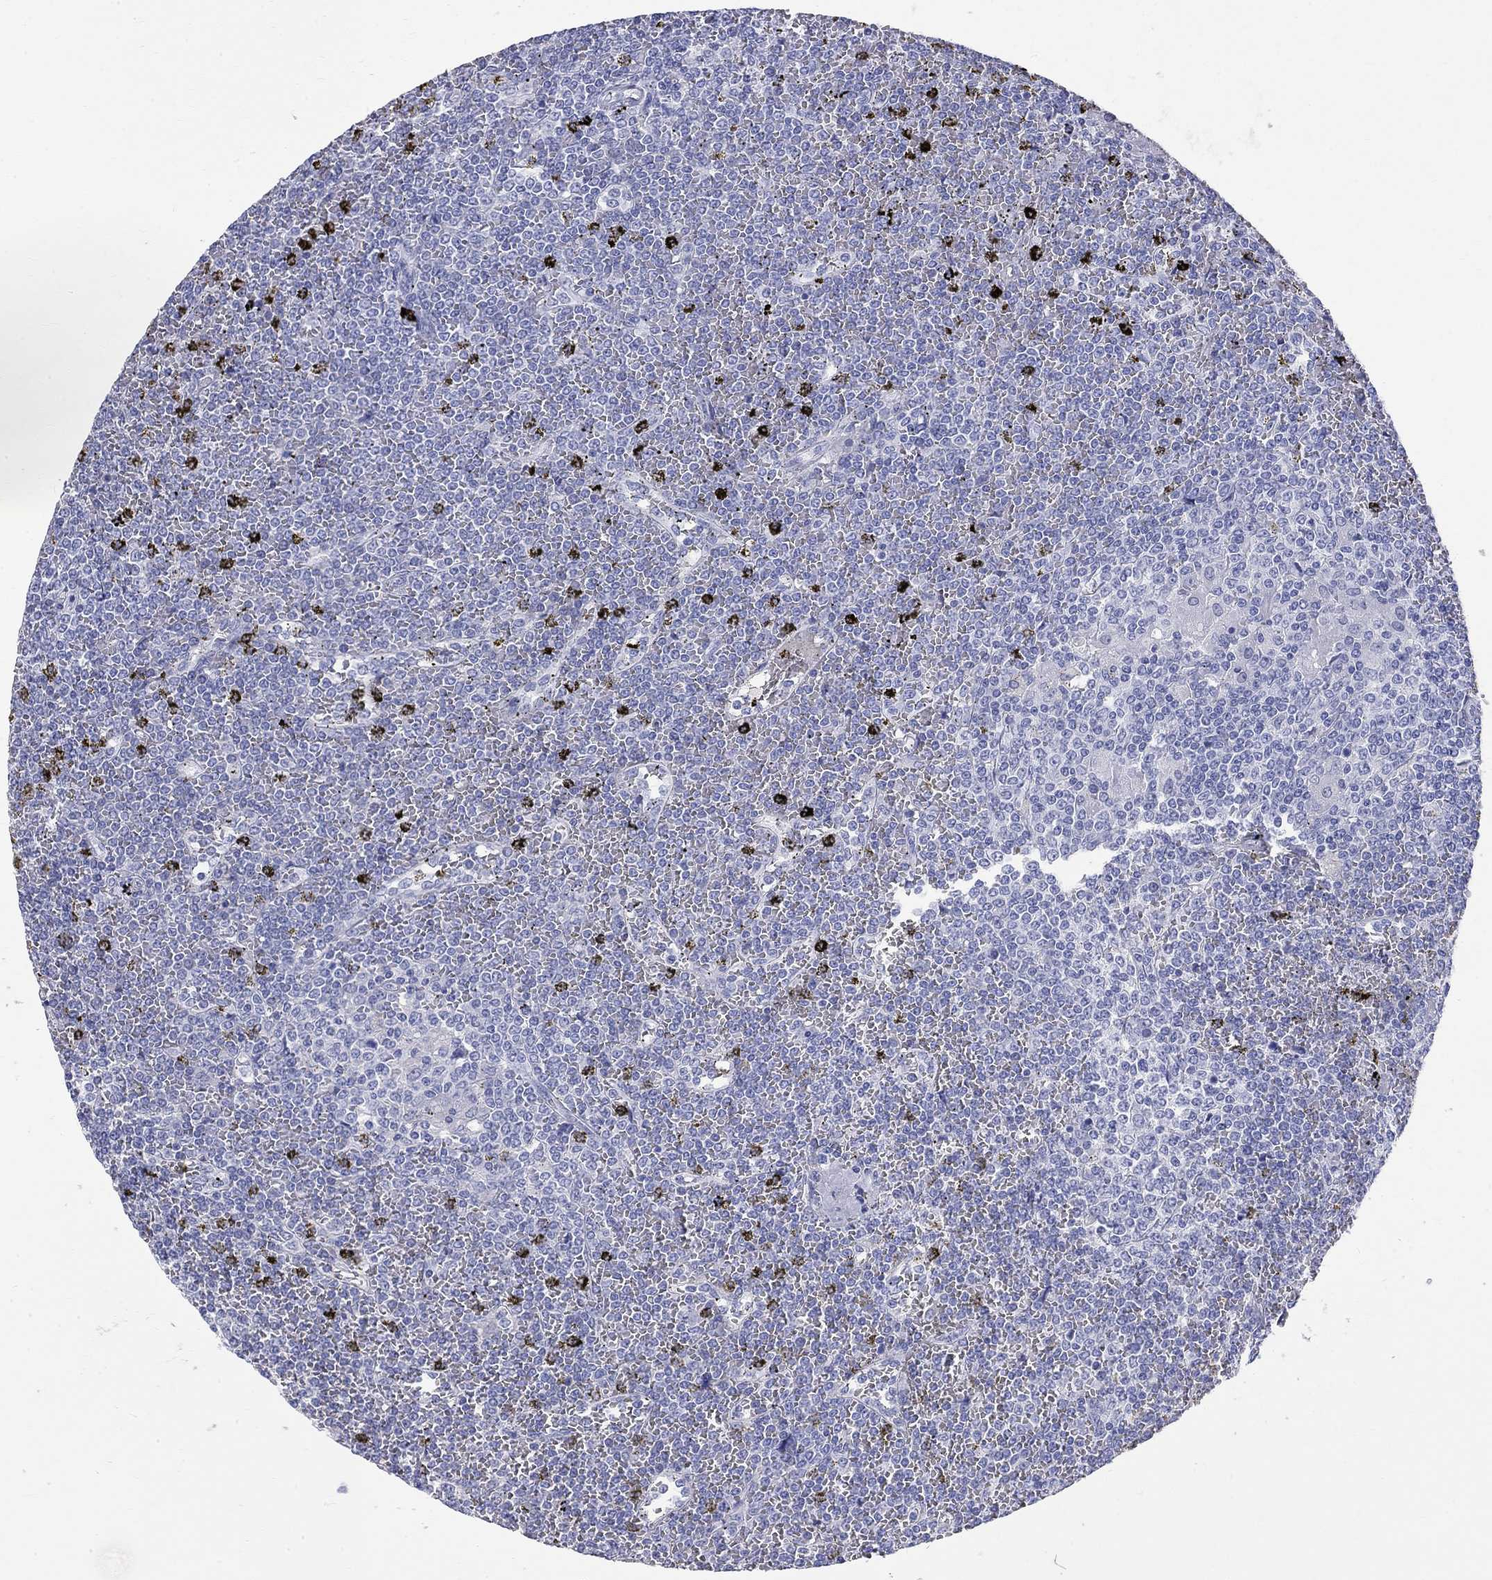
{"staining": {"intensity": "negative", "quantity": "none", "location": "none"}, "tissue": "lymphoma", "cell_type": "Tumor cells", "image_type": "cancer", "snomed": [{"axis": "morphology", "description": "Malignant lymphoma, non-Hodgkin's type, Low grade"}, {"axis": "topography", "description": "Spleen"}], "caption": "Immunohistochemistry (IHC) histopathology image of low-grade malignant lymphoma, non-Hodgkin's type stained for a protein (brown), which shows no expression in tumor cells.", "gene": "PHOX2B", "patient": {"sex": "female", "age": 19}}